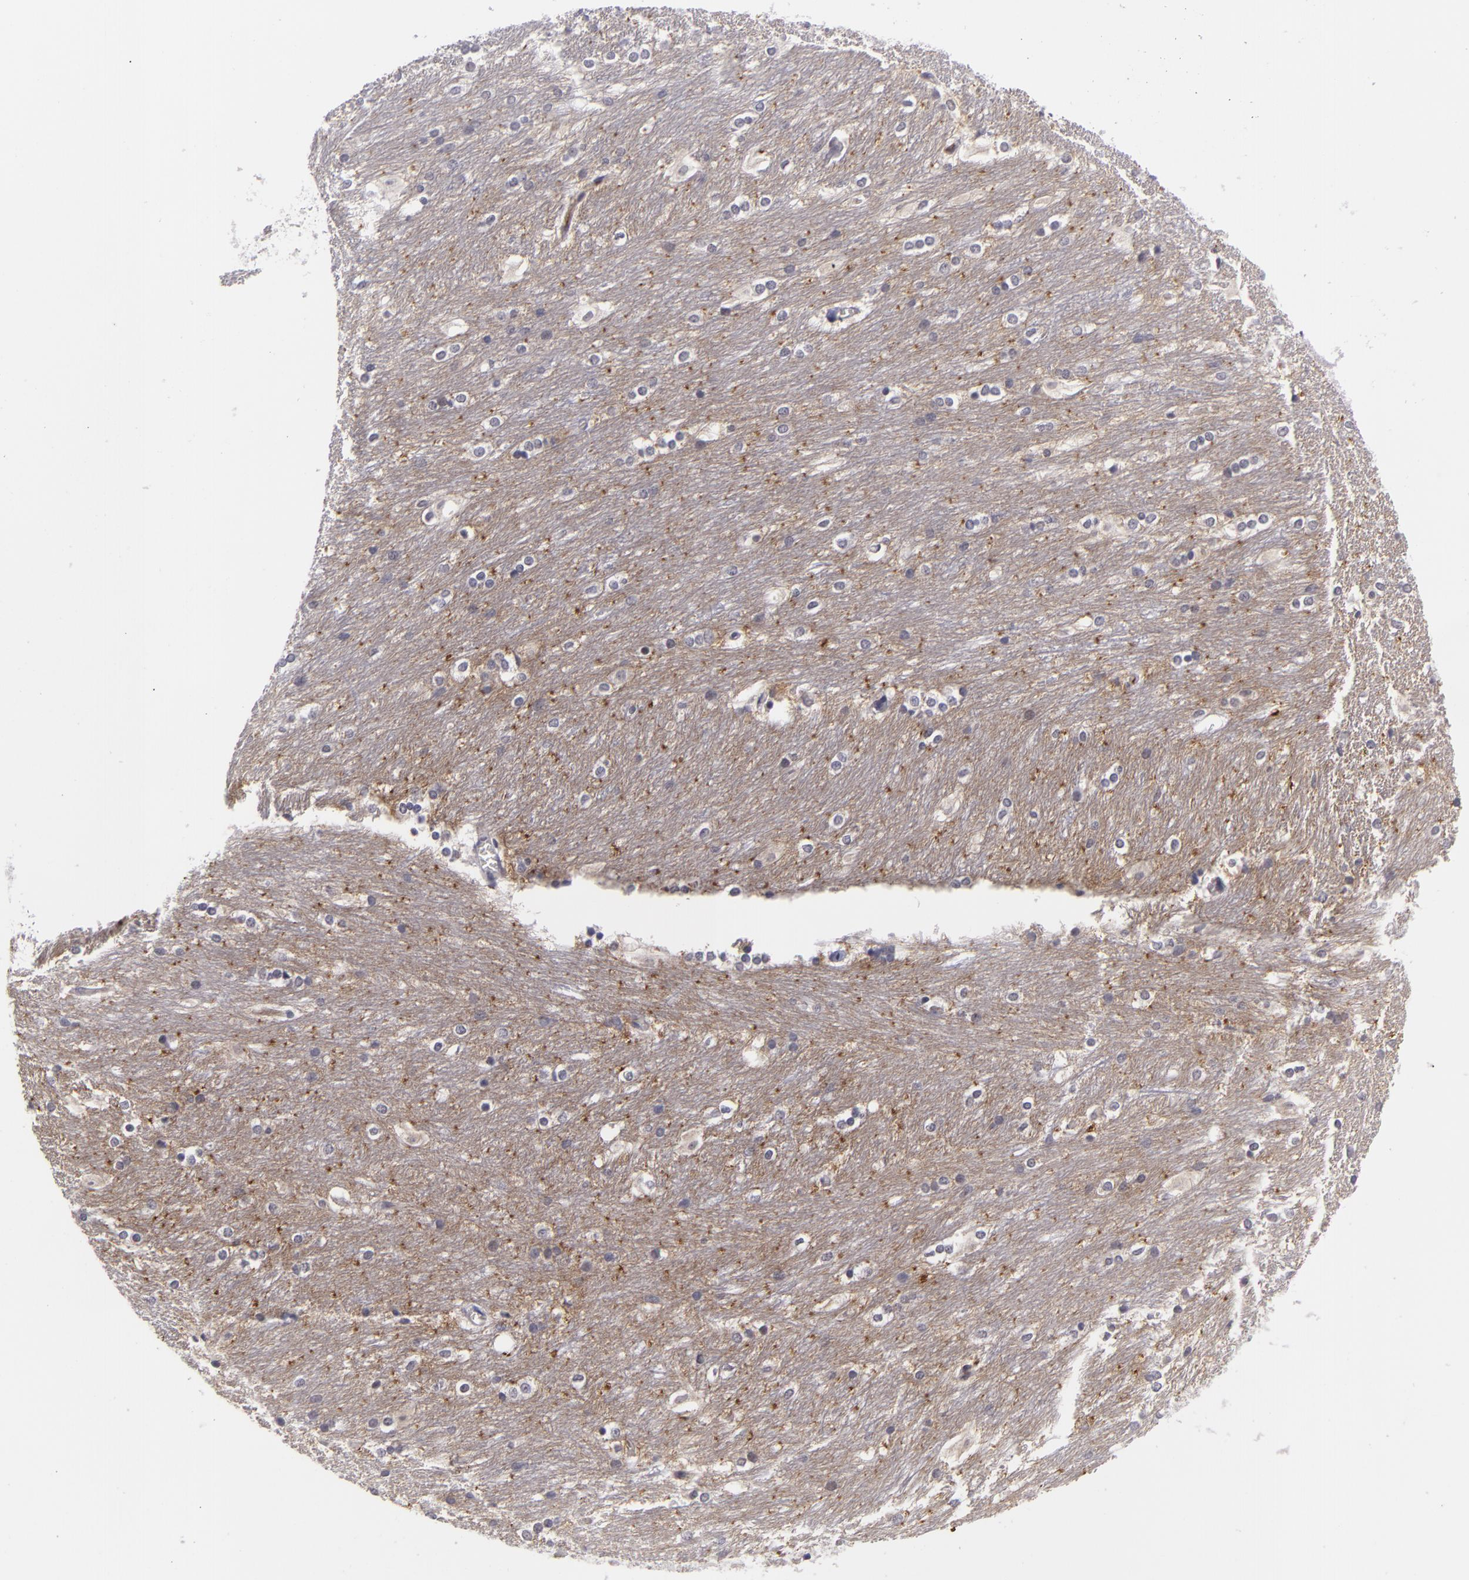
{"staining": {"intensity": "weak", "quantity": ">75%", "location": "cytoplasmic/membranous"}, "tissue": "caudate", "cell_type": "Glial cells", "image_type": "normal", "snomed": [{"axis": "morphology", "description": "Normal tissue, NOS"}, {"axis": "topography", "description": "Lateral ventricle wall"}], "caption": "Weak cytoplasmic/membranous expression is present in about >75% of glial cells in normal caudate.", "gene": "CTNNB1", "patient": {"sex": "female", "age": 19}}